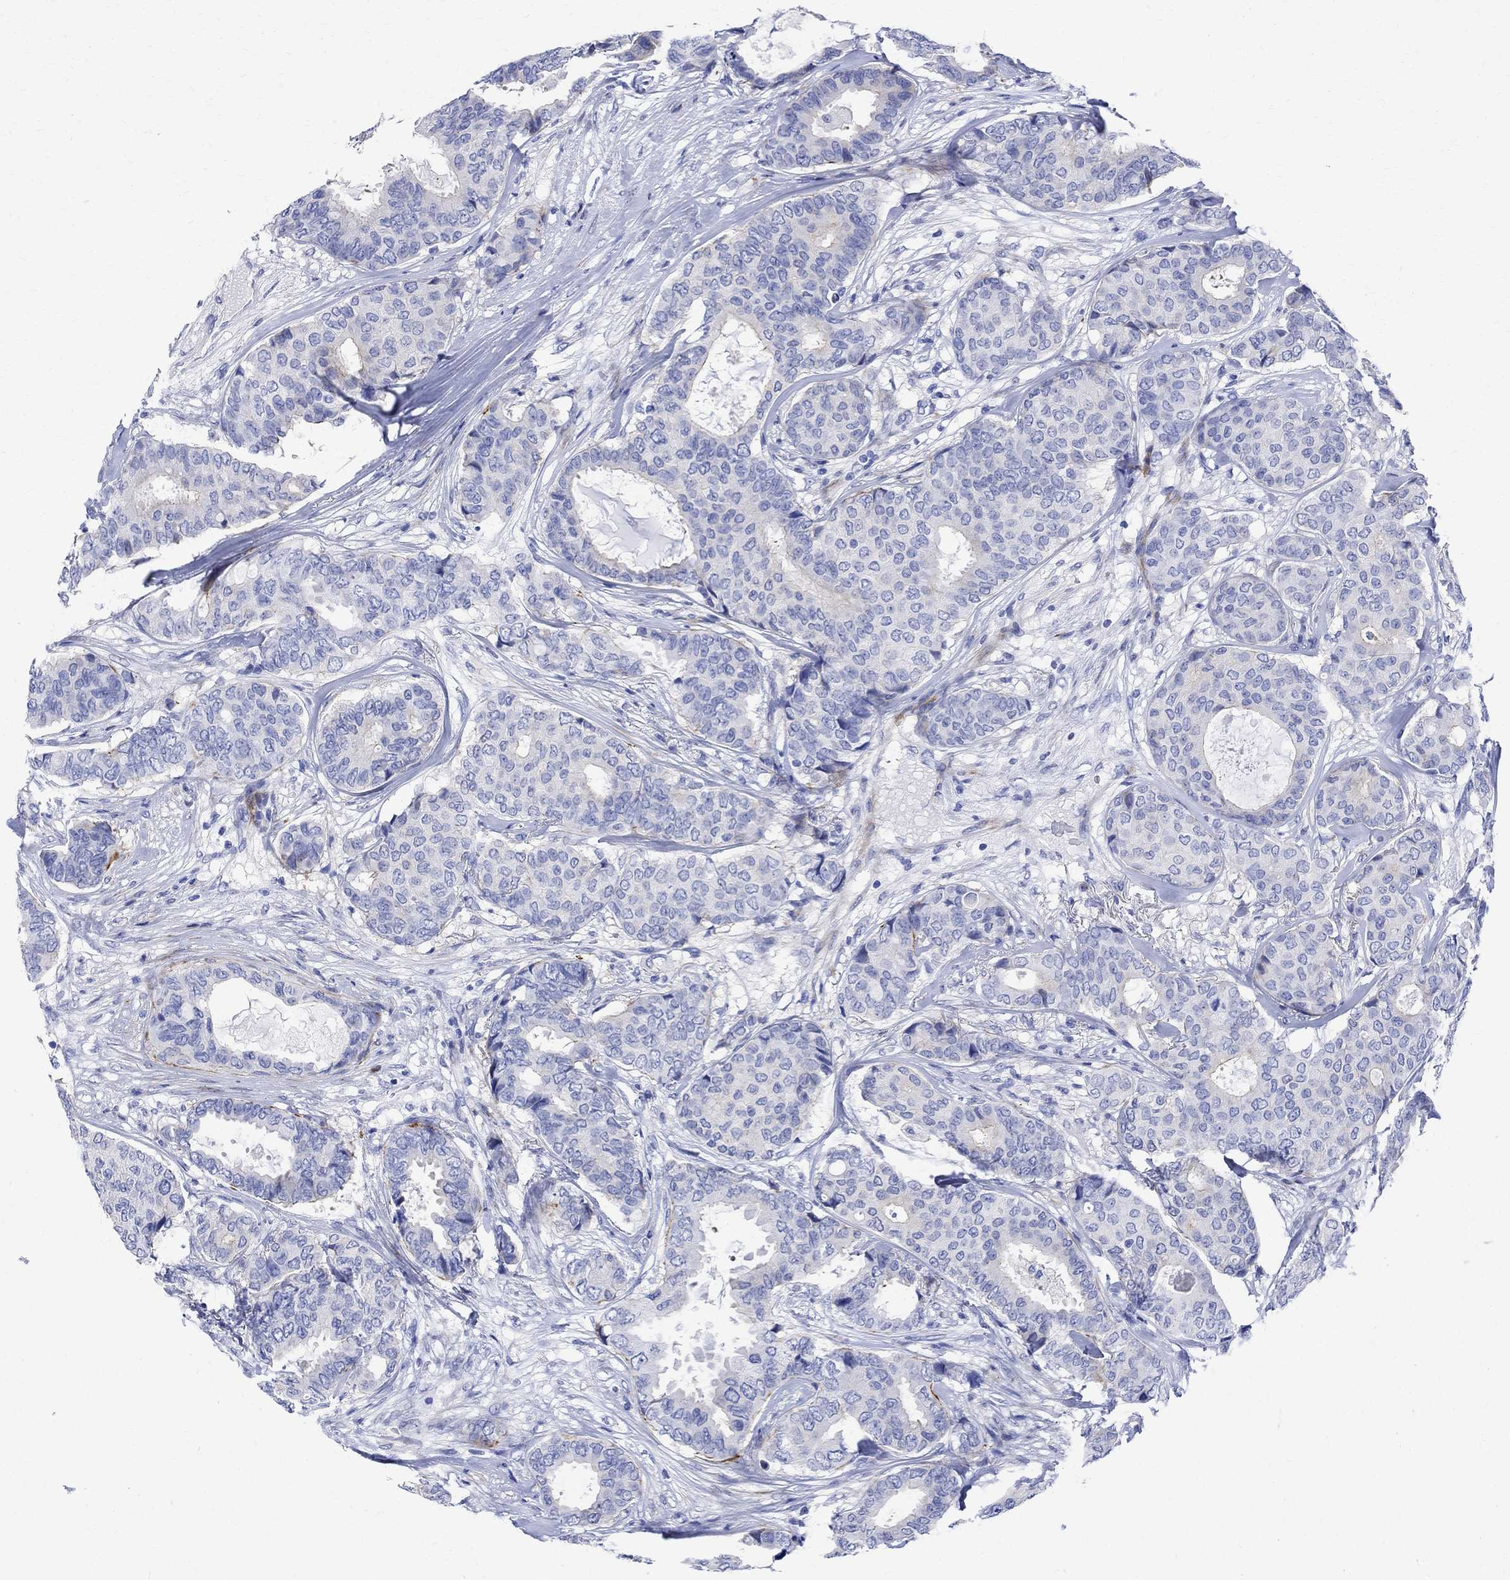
{"staining": {"intensity": "weak", "quantity": "<25%", "location": "cytoplasmic/membranous"}, "tissue": "breast cancer", "cell_type": "Tumor cells", "image_type": "cancer", "snomed": [{"axis": "morphology", "description": "Duct carcinoma"}, {"axis": "topography", "description": "Breast"}], "caption": "DAB immunohistochemical staining of human intraductal carcinoma (breast) exhibits no significant staining in tumor cells.", "gene": "PARVB", "patient": {"sex": "female", "age": 75}}